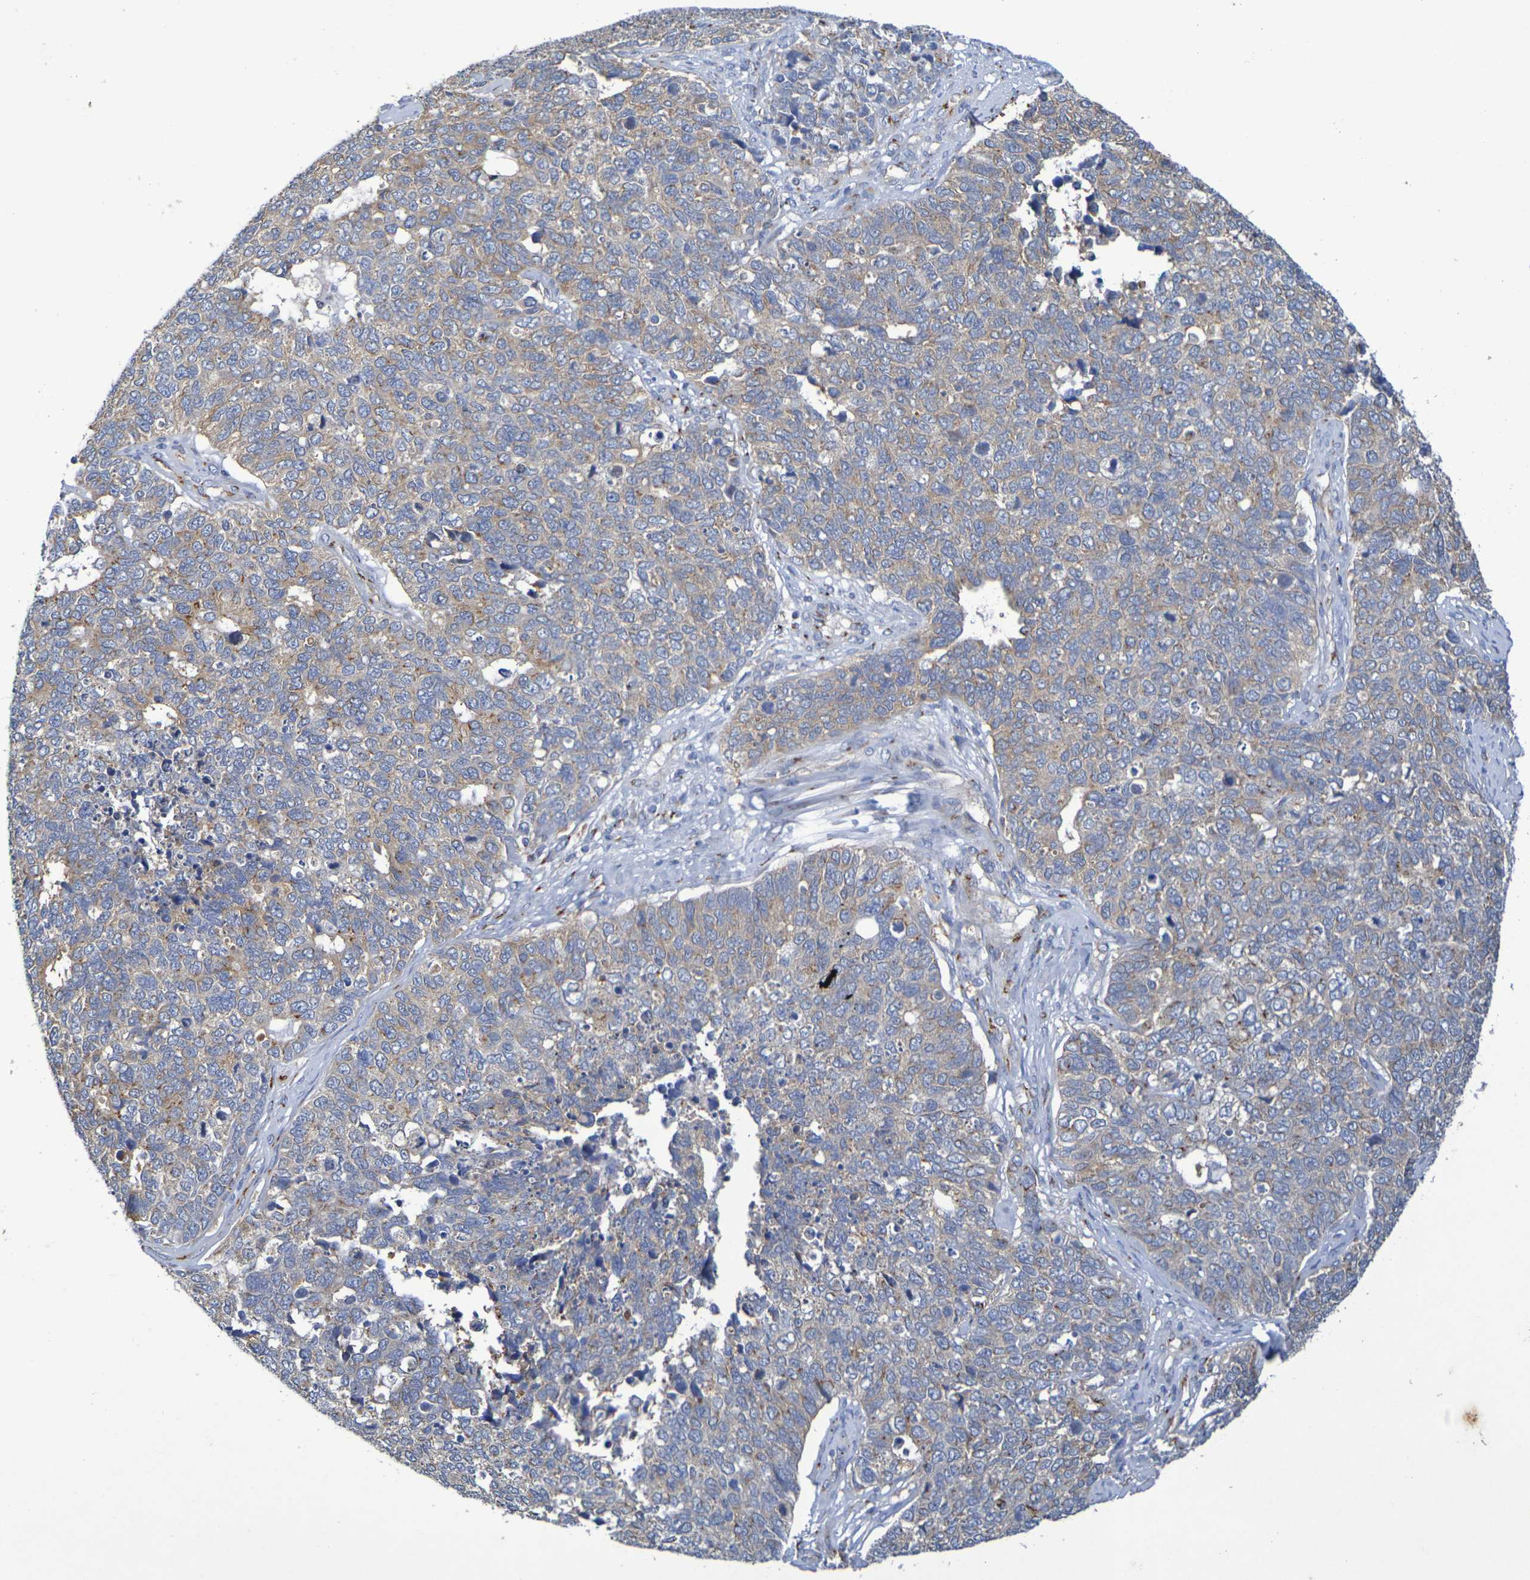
{"staining": {"intensity": "weak", "quantity": ">75%", "location": "cytoplasmic/membranous"}, "tissue": "cervical cancer", "cell_type": "Tumor cells", "image_type": "cancer", "snomed": [{"axis": "morphology", "description": "Squamous cell carcinoma, NOS"}, {"axis": "topography", "description": "Cervix"}], "caption": "Cervical cancer stained with a brown dye exhibits weak cytoplasmic/membranous positive staining in about >75% of tumor cells.", "gene": "DCP2", "patient": {"sex": "female", "age": 63}}